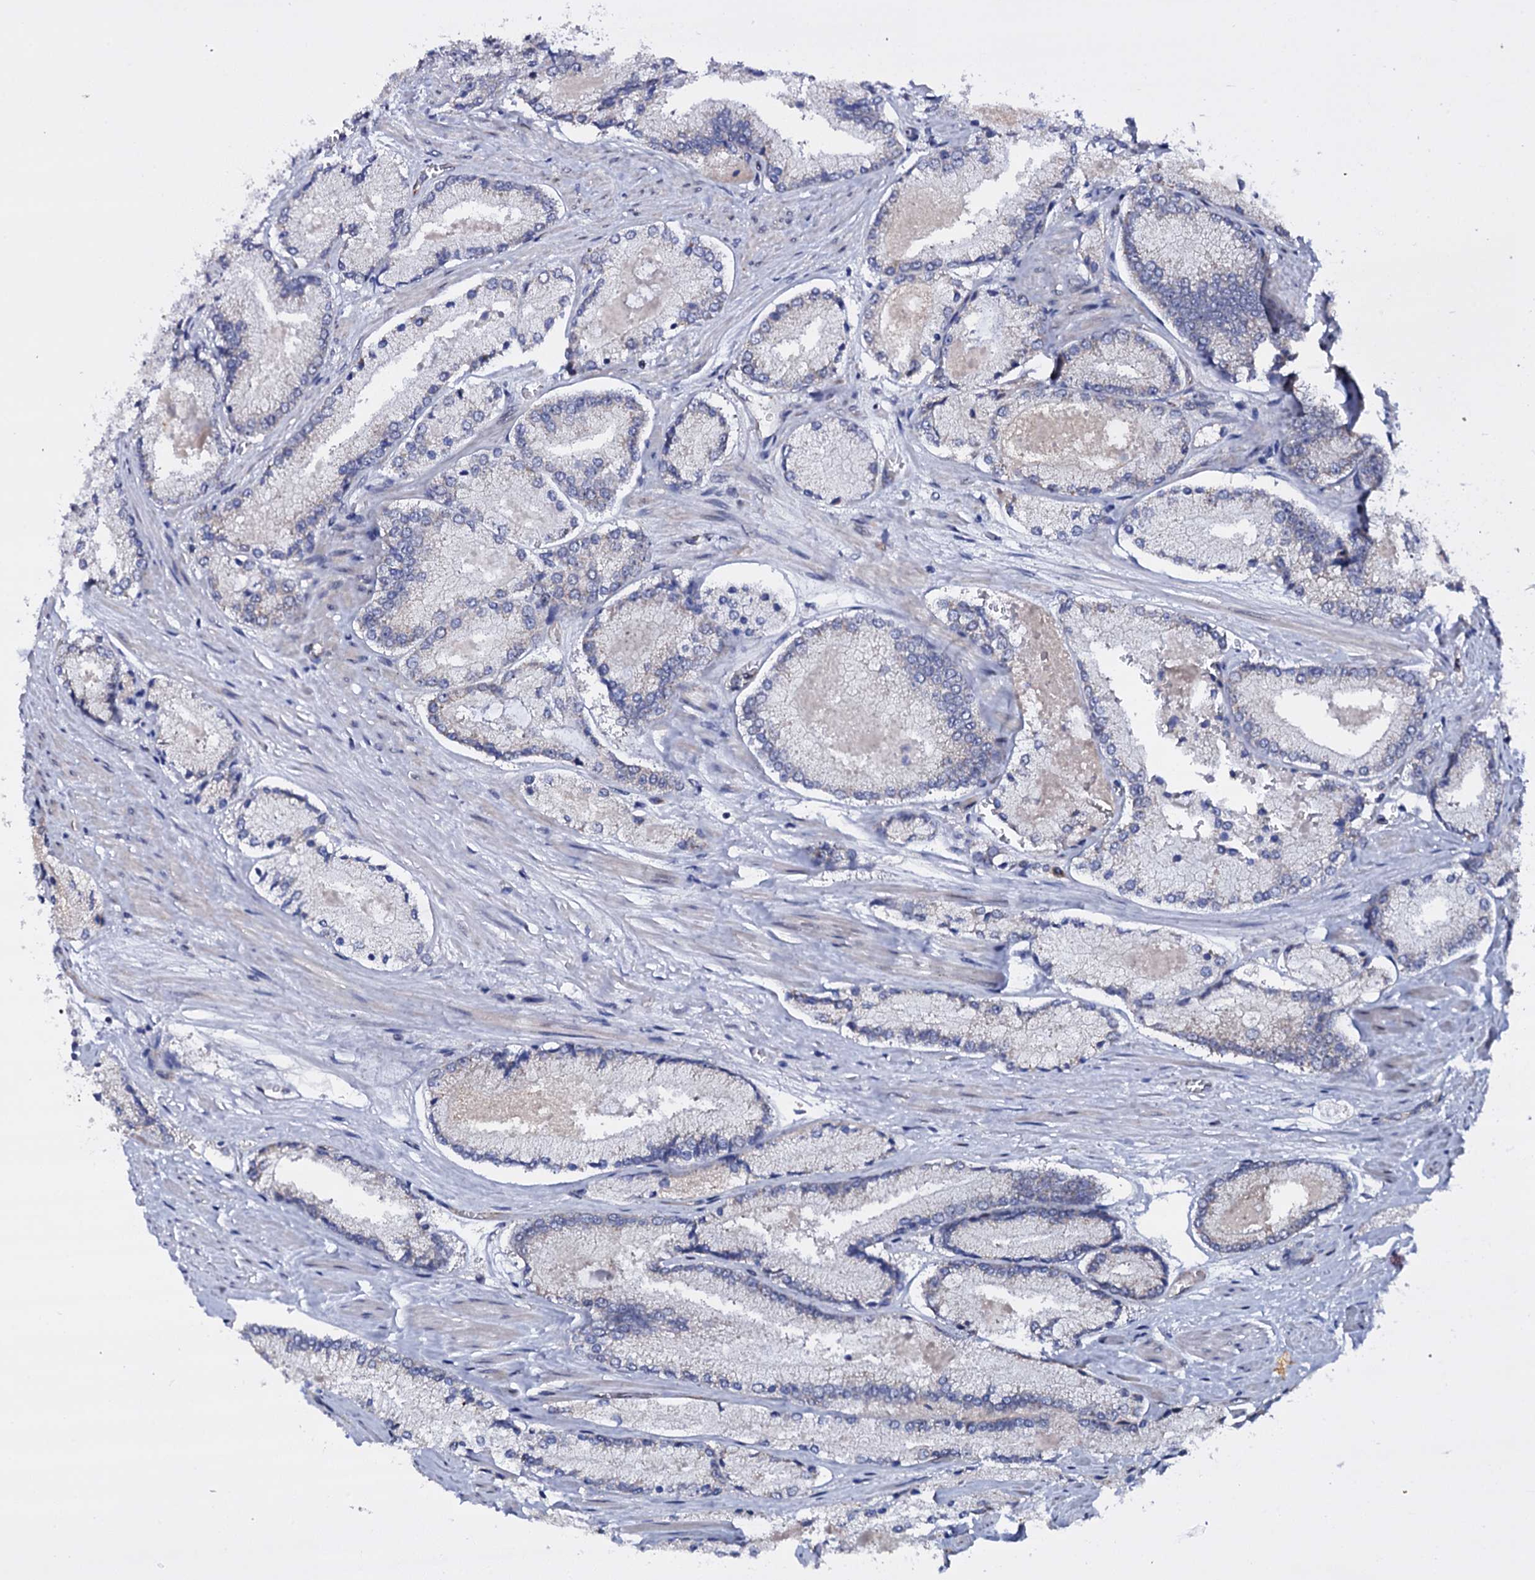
{"staining": {"intensity": "negative", "quantity": "none", "location": "none"}, "tissue": "prostate cancer", "cell_type": "Tumor cells", "image_type": "cancer", "snomed": [{"axis": "morphology", "description": "Adenocarcinoma, Low grade"}, {"axis": "topography", "description": "Prostate"}], "caption": "Immunohistochemistry histopathology image of neoplastic tissue: prostate cancer (low-grade adenocarcinoma) stained with DAB reveals no significant protein staining in tumor cells.", "gene": "GAREM1", "patient": {"sex": "male", "age": 74}}